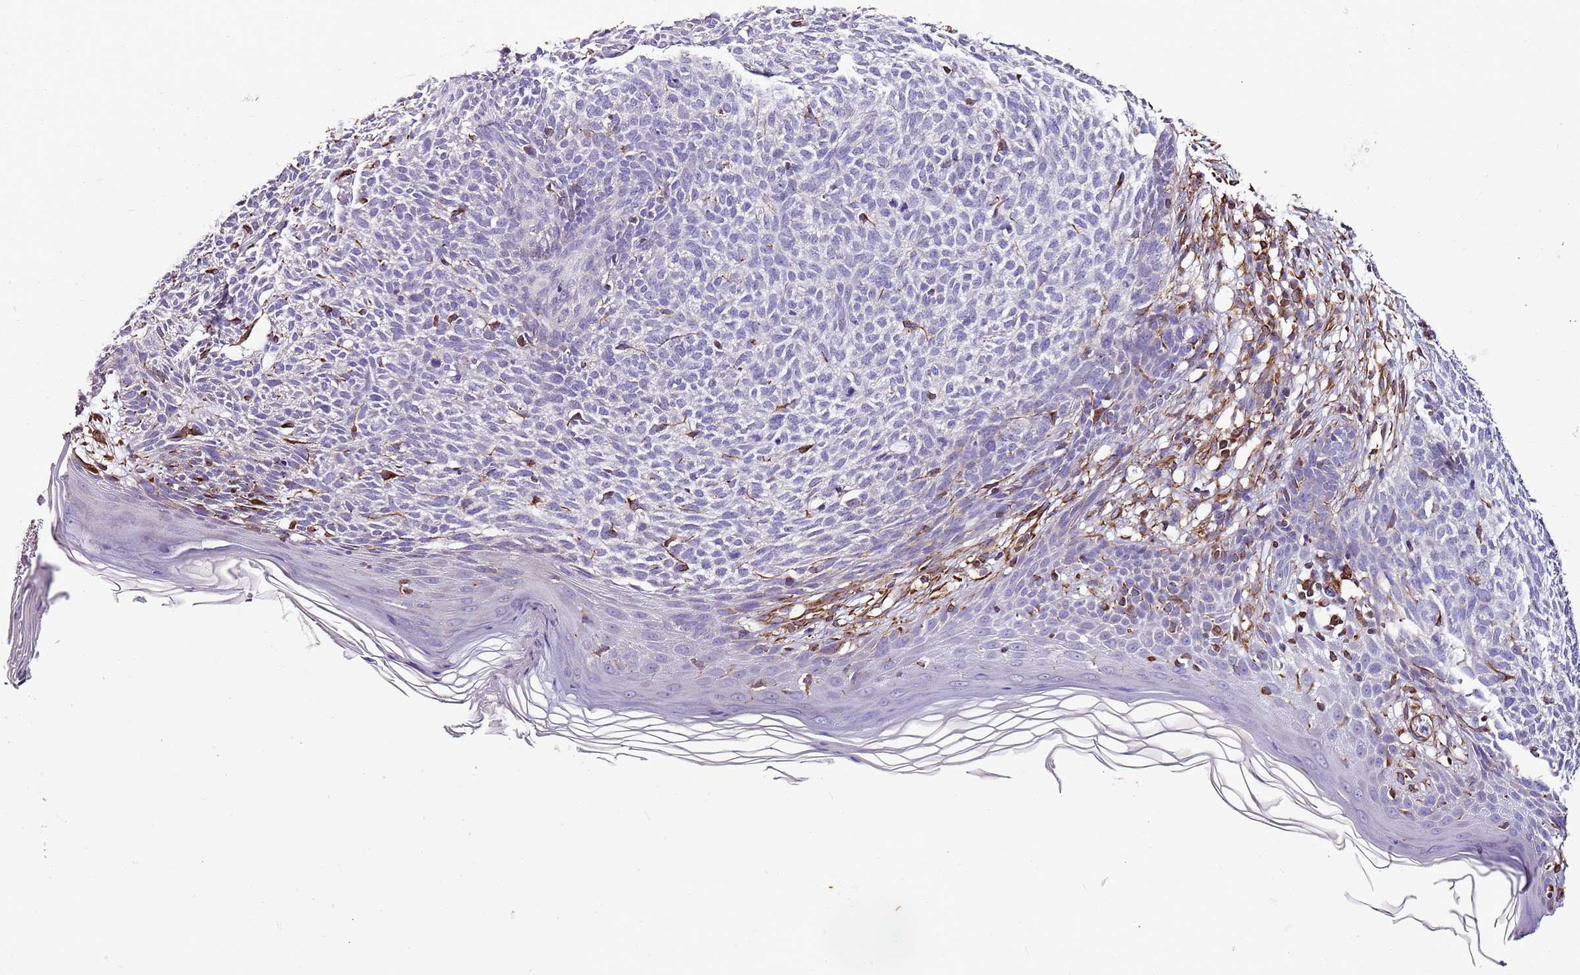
{"staining": {"intensity": "negative", "quantity": "none", "location": "none"}, "tissue": "skin cancer", "cell_type": "Tumor cells", "image_type": "cancer", "snomed": [{"axis": "morphology", "description": "Basal cell carcinoma"}, {"axis": "topography", "description": "Skin"}], "caption": "This is an immunohistochemistry (IHC) photomicrograph of human skin cancer. There is no expression in tumor cells.", "gene": "ZNF786", "patient": {"sex": "female", "age": 66}}